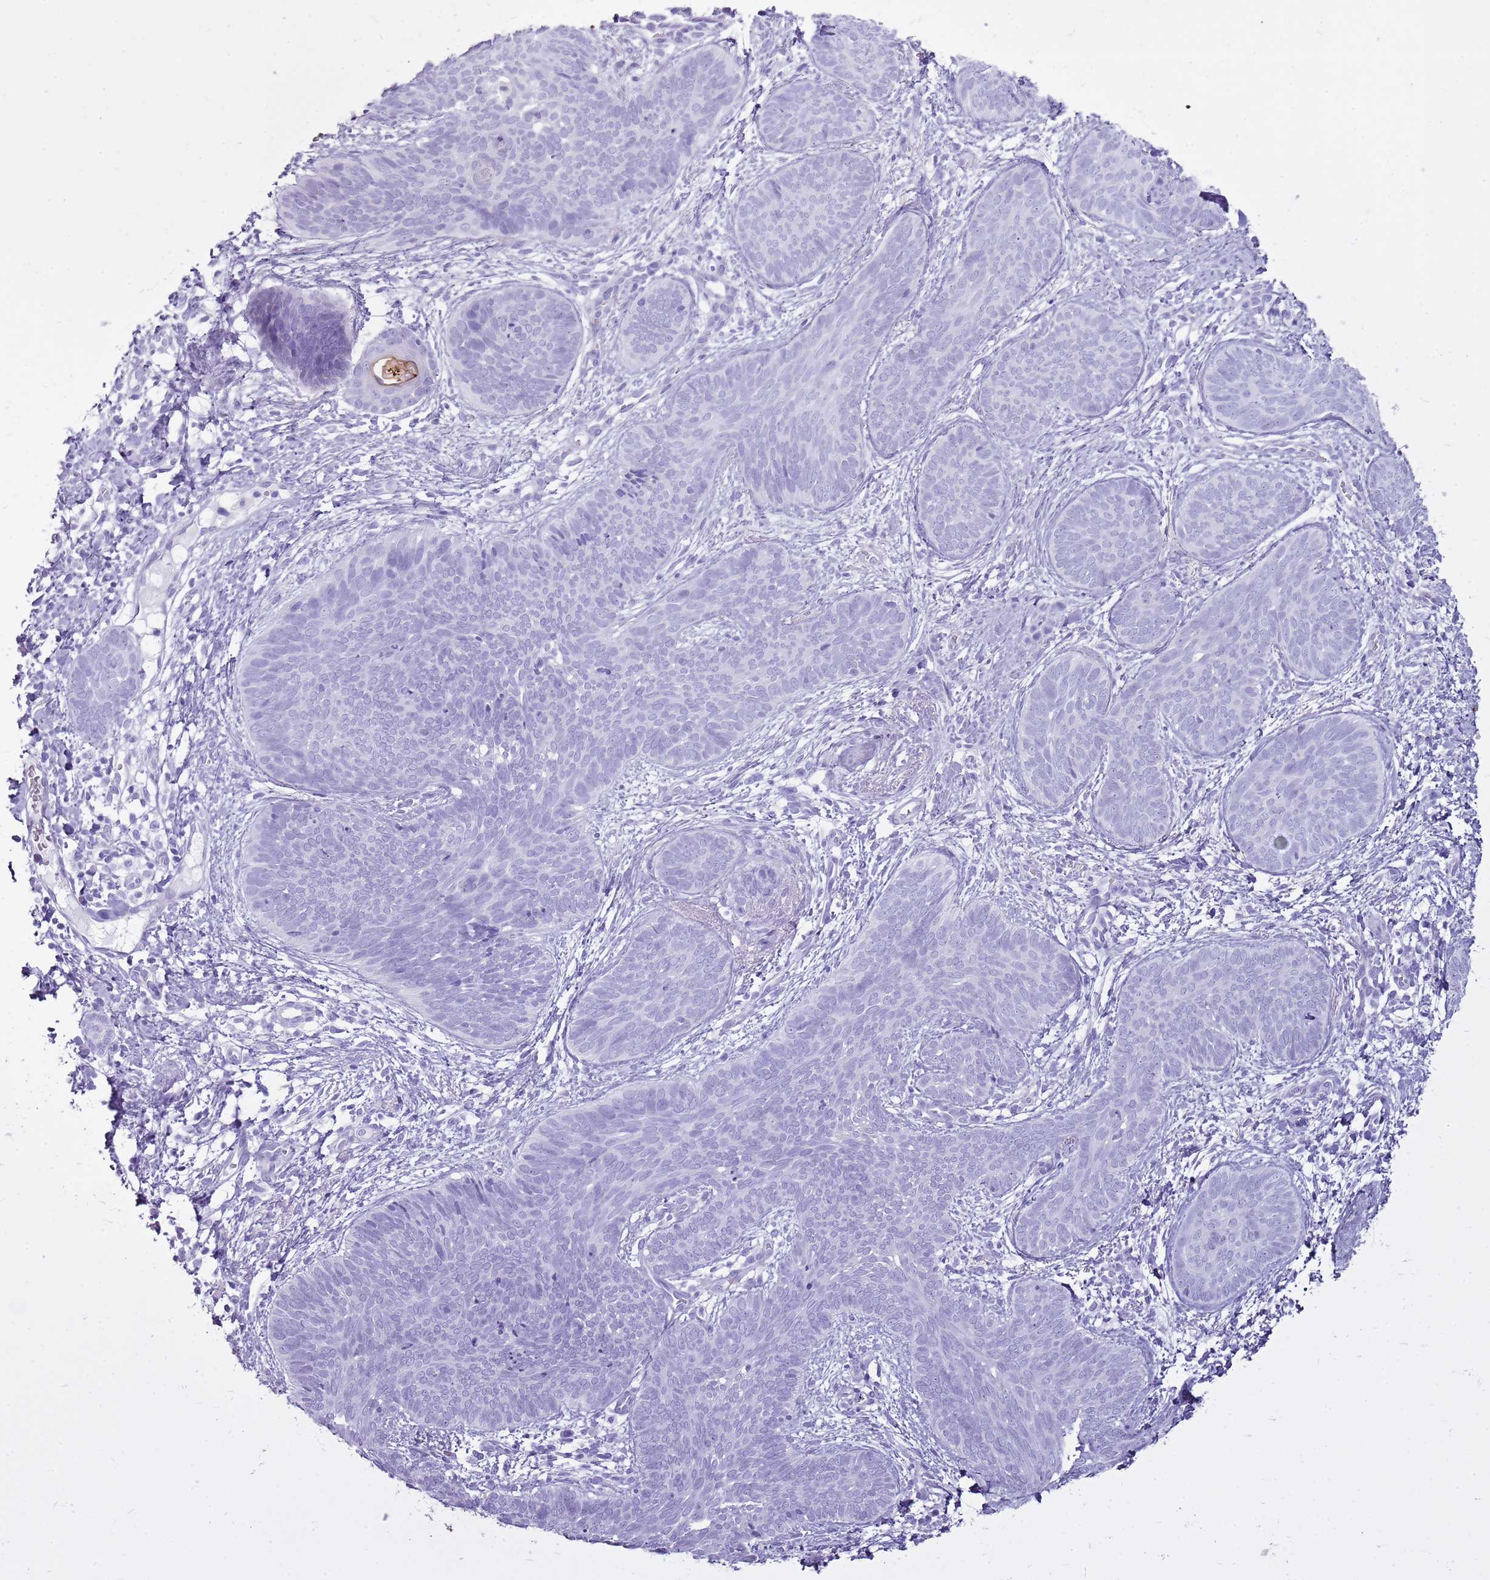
{"staining": {"intensity": "negative", "quantity": "none", "location": "none"}, "tissue": "skin cancer", "cell_type": "Tumor cells", "image_type": "cancer", "snomed": [{"axis": "morphology", "description": "Basal cell carcinoma"}, {"axis": "topography", "description": "Skin"}], "caption": "Protein analysis of basal cell carcinoma (skin) exhibits no significant expression in tumor cells.", "gene": "CNFN", "patient": {"sex": "female", "age": 81}}